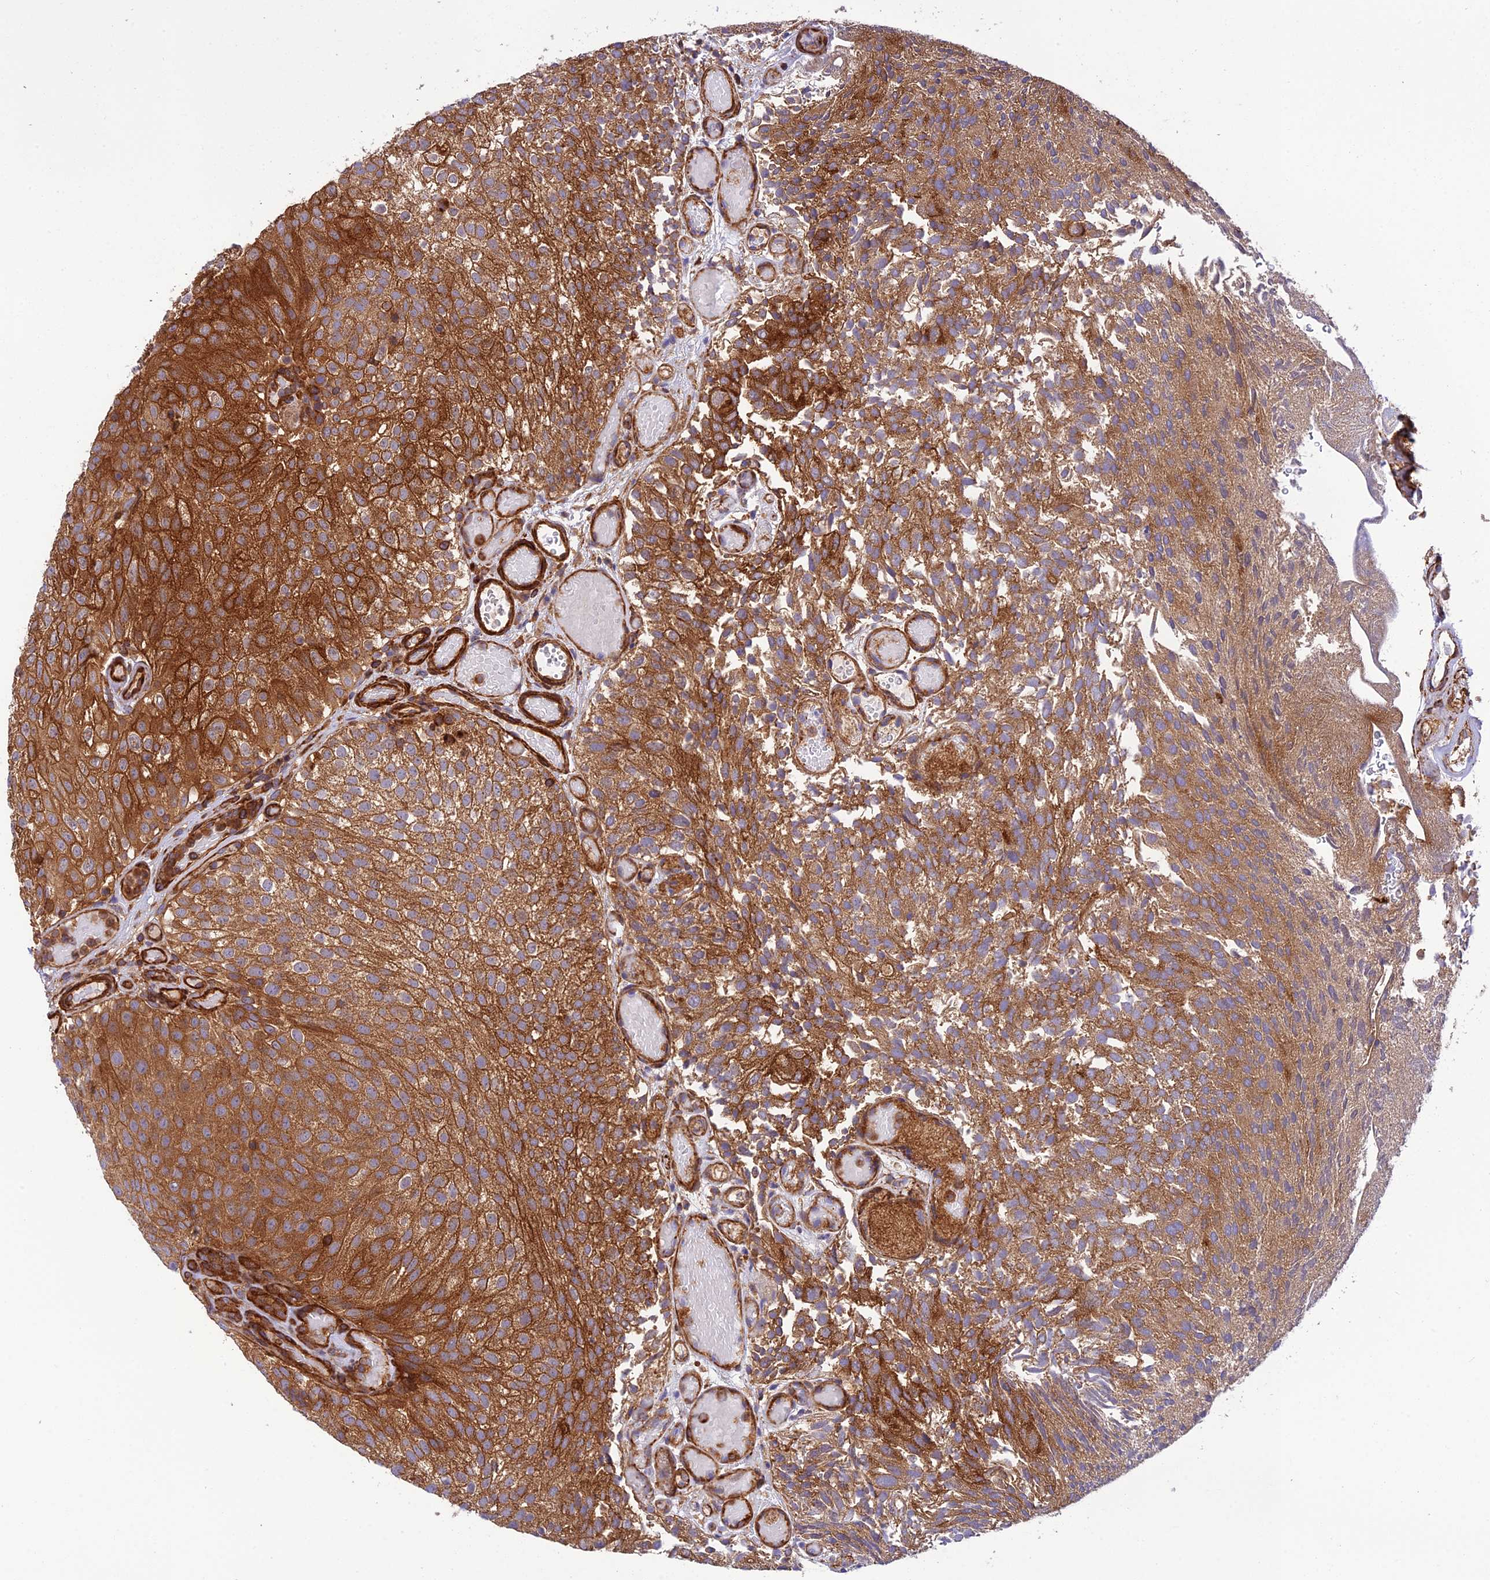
{"staining": {"intensity": "strong", "quantity": ">75%", "location": "cytoplasmic/membranous"}, "tissue": "urothelial cancer", "cell_type": "Tumor cells", "image_type": "cancer", "snomed": [{"axis": "morphology", "description": "Urothelial carcinoma, Low grade"}, {"axis": "topography", "description": "Urinary bladder"}], "caption": "Tumor cells exhibit high levels of strong cytoplasmic/membranous positivity in about >75% of cells in urothelial carcinoma (low-grade).", "gene": "EVI5L", "patient": {"sex": "male", "age": 78}}